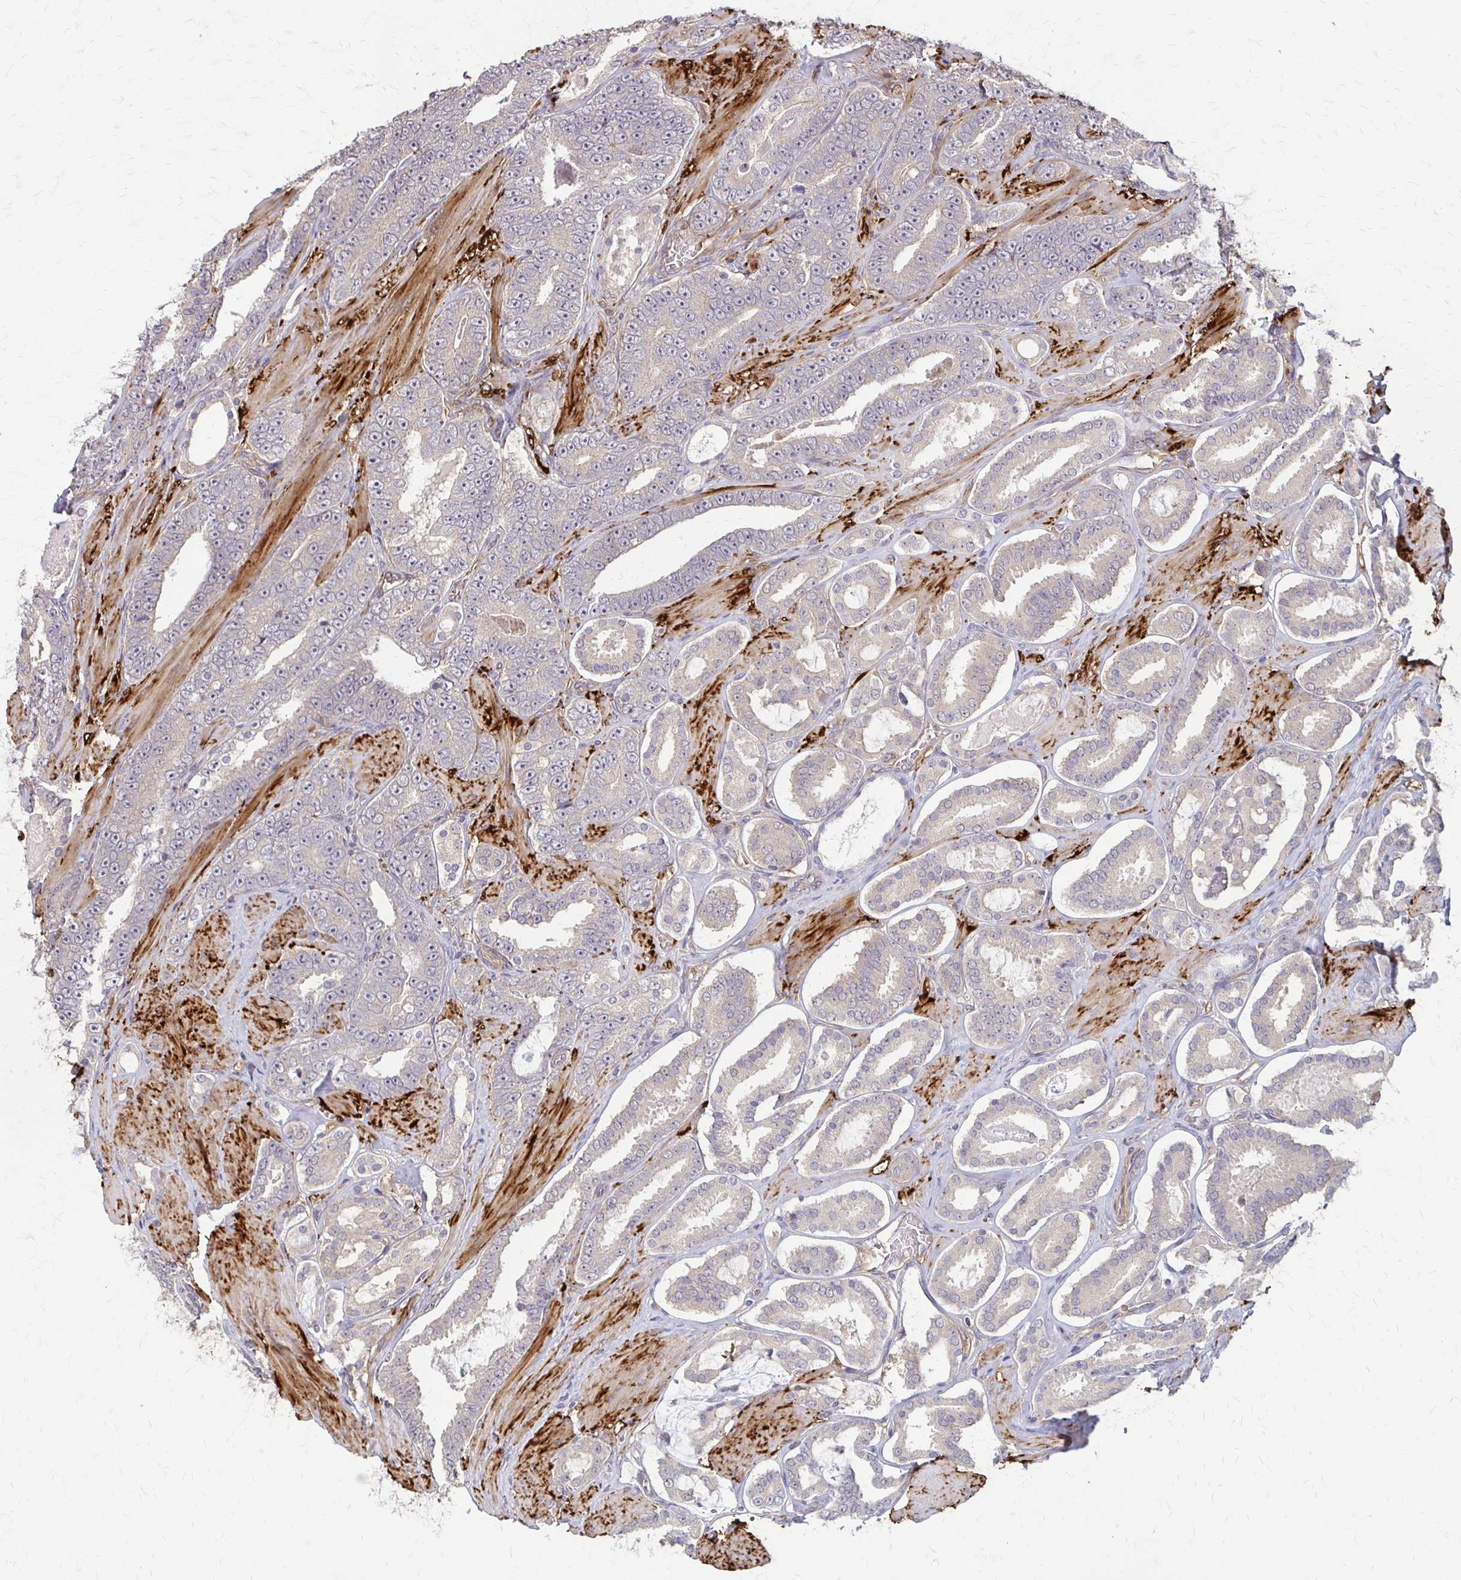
{"staining": {"intensity": "negative", "quantity": "none", "location": "none"}, "tissue": "prostate cancer", "cell_type": "Tumor cells", "image_type": "cancer", "snomed": [{"axis": "morphology", "description": "Adenocarcinoma, High grade"}, {"axis": "topography", "description": "Prostate"}], "caption": "A micrograph of human prostate adenocarcinoma (high-grade) is negative for staining in tumor cells.", "gene": "CFL2", "patient": {"sex": "male", "age": 63}}